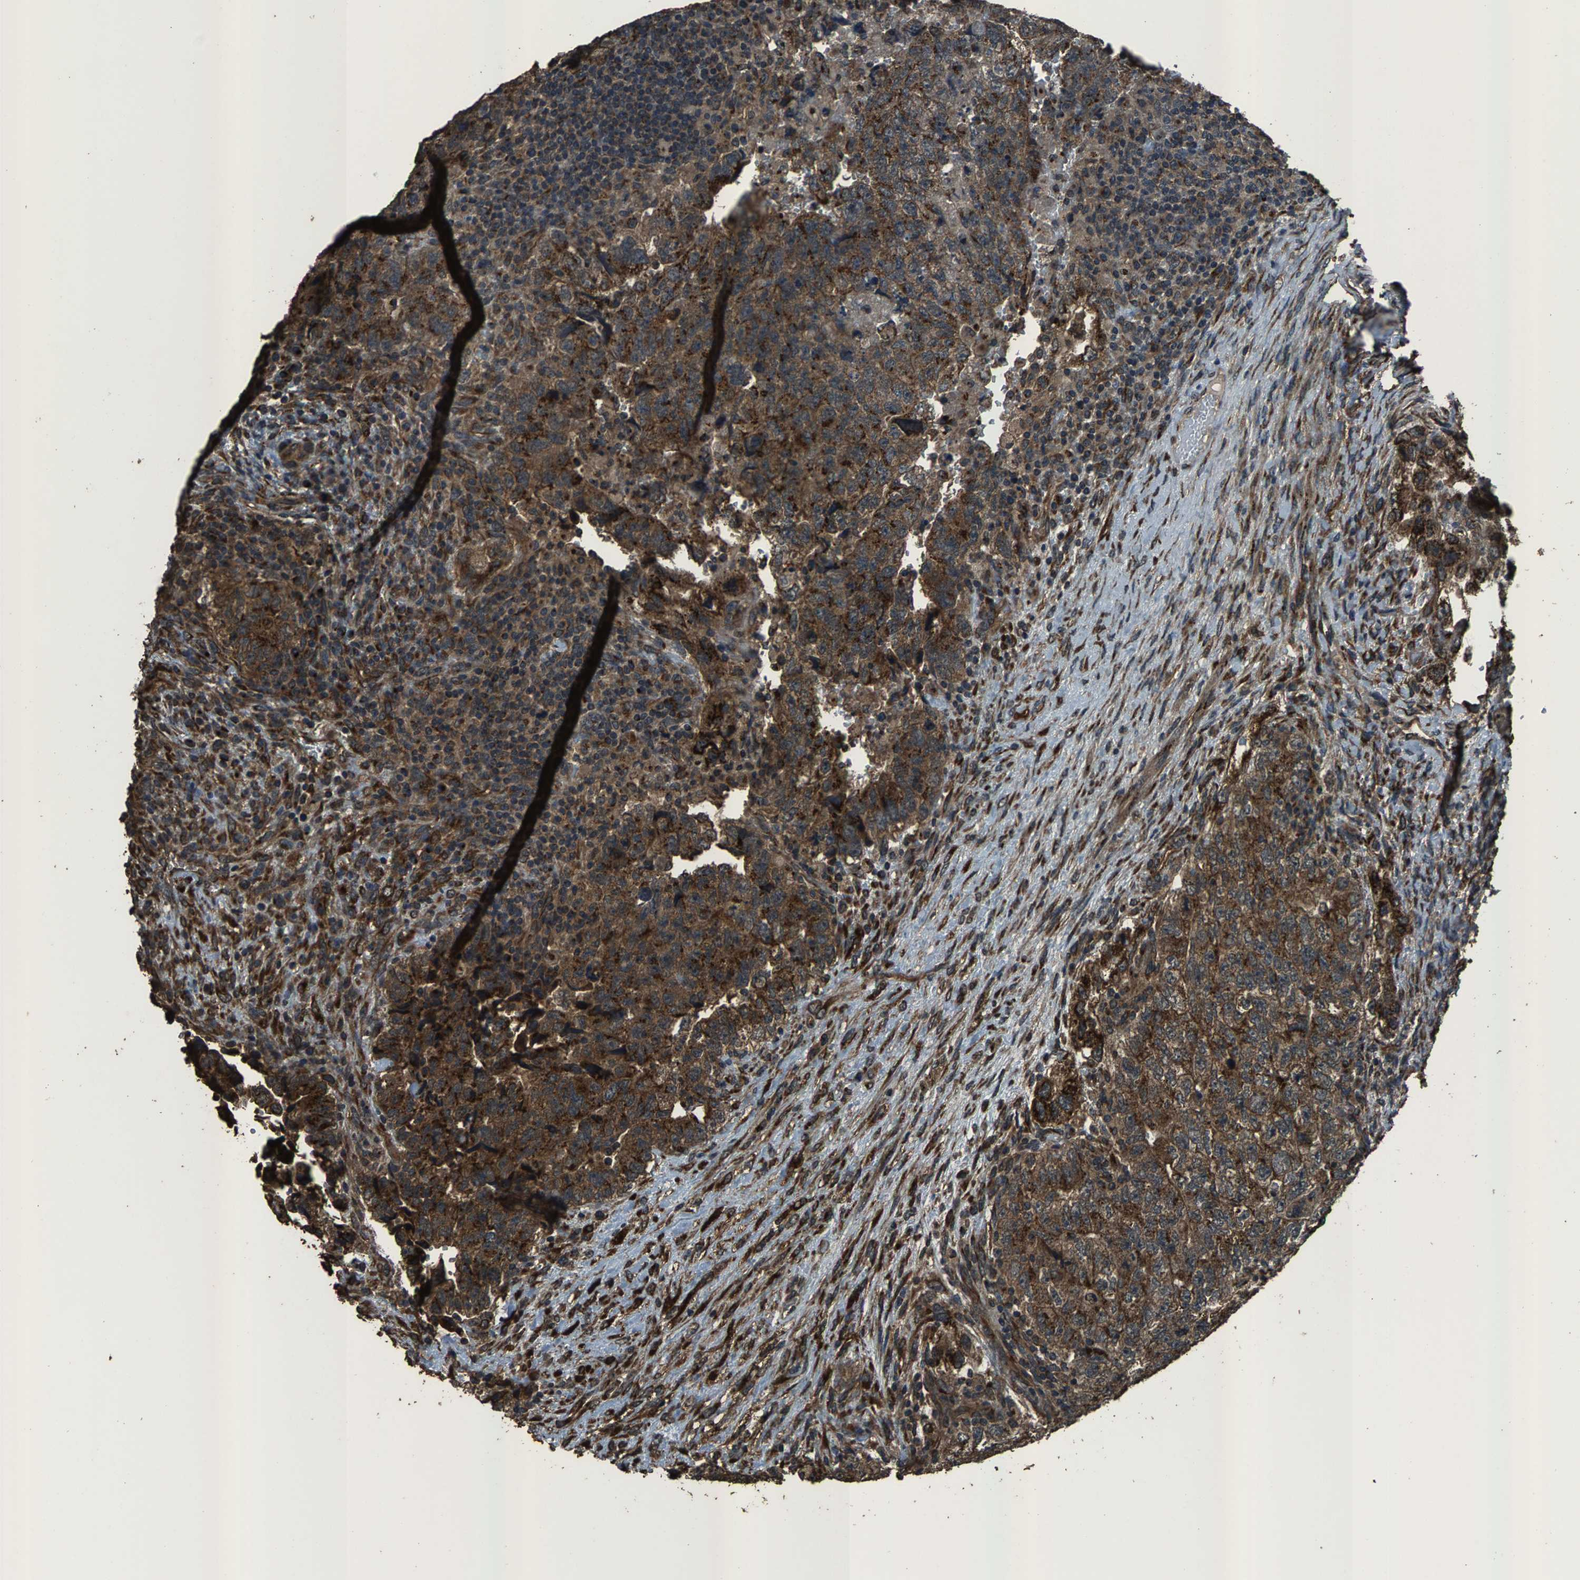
{"staining": {"intensity": "strong", "quantity": "<25%", "location": "cytoplasmic/membranous"}, "tissue": "testis cancer", "cell_type": "Tumor cells", "image_type": "cancer", "snomed": [{"axis": "morphology", "description": "Carcinoma, Embryonal, NOS"}, {"axis": "topography", "description": "Testis"}], "caption": "Embryonal carcinoma (testis) was stained to show a protein in brown. There is medium levels of strong cytoplasmic/membranous positivity in about <25% of tumor cells.", "gene": "SLC38A10", "patient": {"sex": "male", "age": 36}}